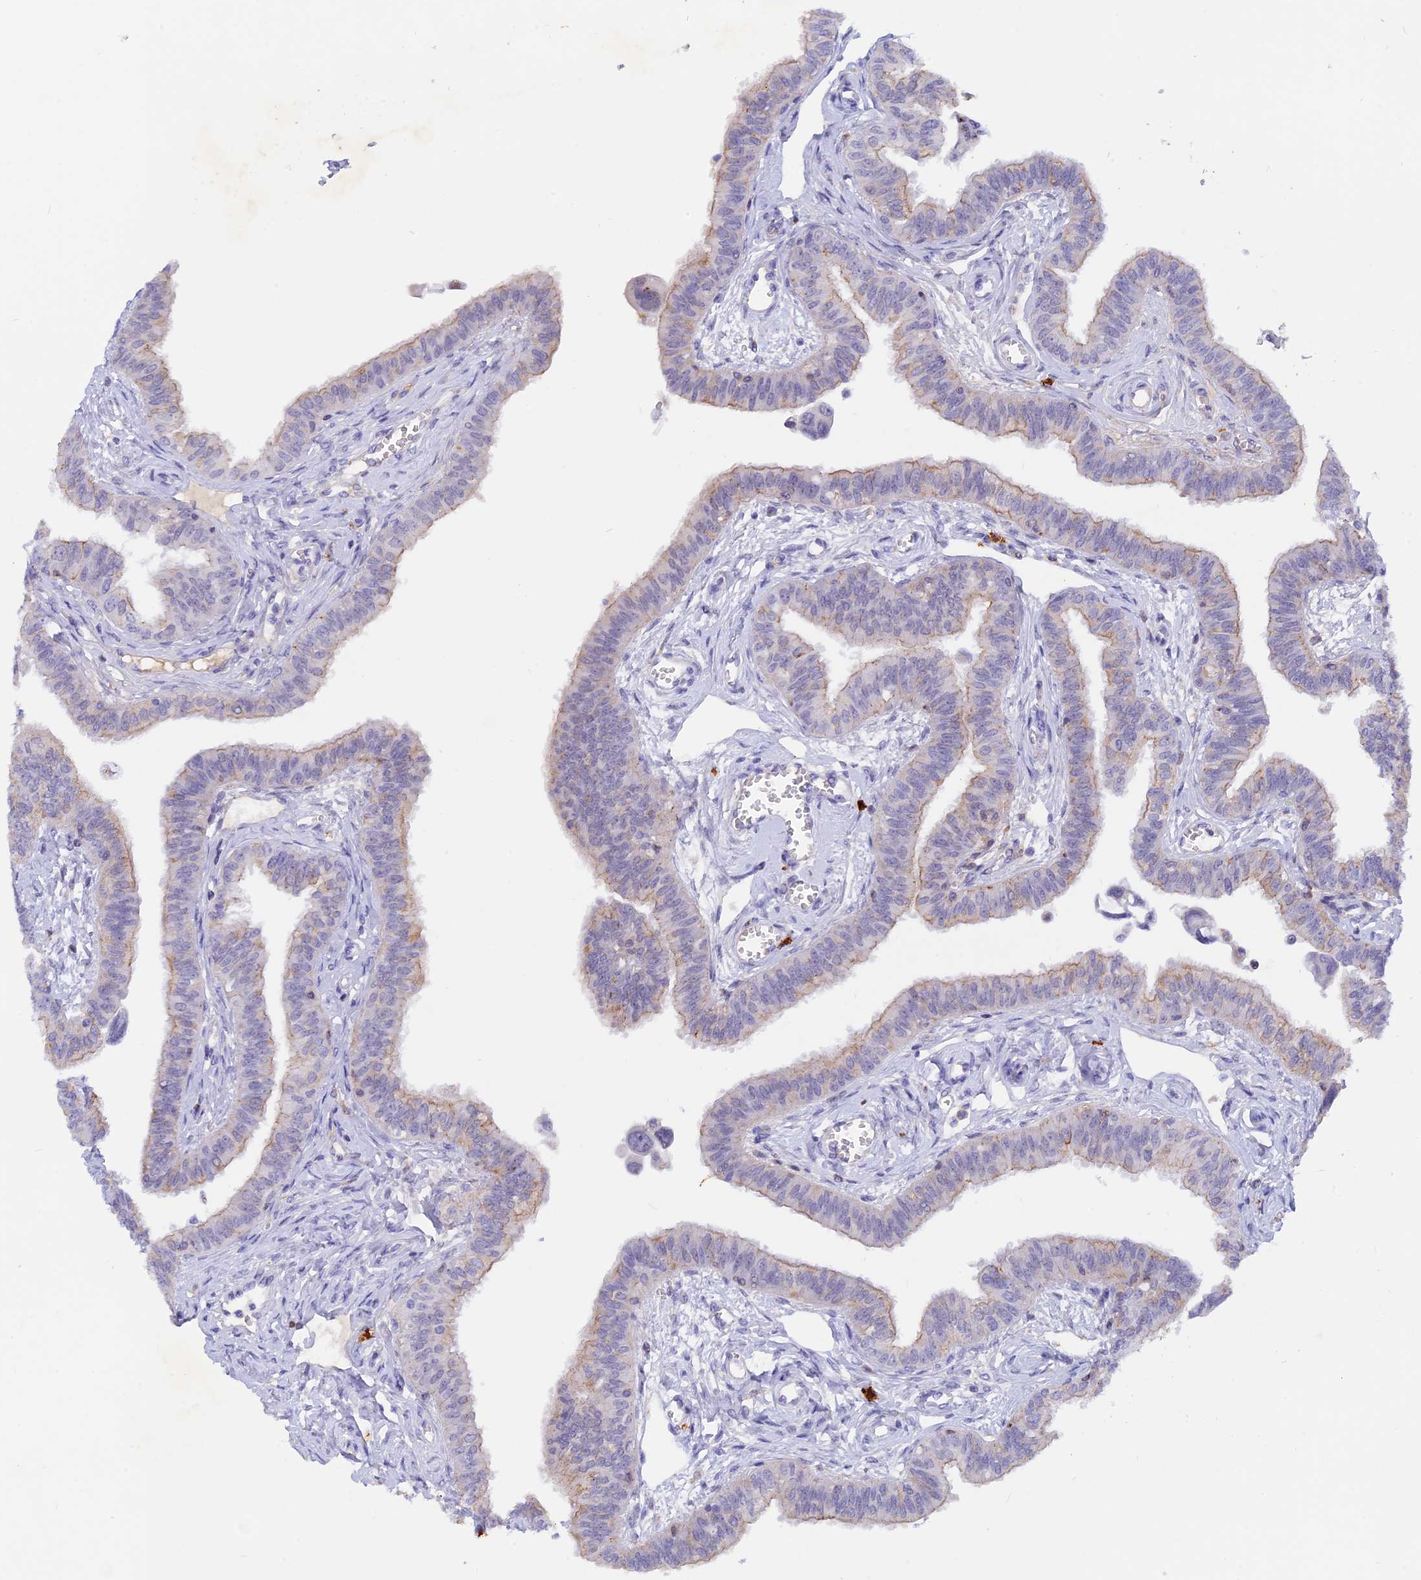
{"staining": {"intensity": "weak", "quantity": "25%-75%", "location": "cytoplasmic/membranous"}, "tissue": "fallopian tube", "cell_type": "Glandular cells", "image_type": "normal", "snomed": [{"axis": "morphology", "description": "Normal tissue, NOS"}, {"axis": "morphology", "description": "Carcinoma, NOS"}, {"axis": "topography", "description": "Fallopian tube"}, {"axis": "topography", "description": "Ovary"}], "caption": "IHC image of benign fallopian tube: human fallopian tube stained using immunohistochemistry displays low levels of weak protein expression localized specifically in the cytoplasmic/membranous of glandular cells, appearing as a cytoplasmic/membranous brown color.", "gene": "GK5", "patient": {"sex": "female", "age": 59}}